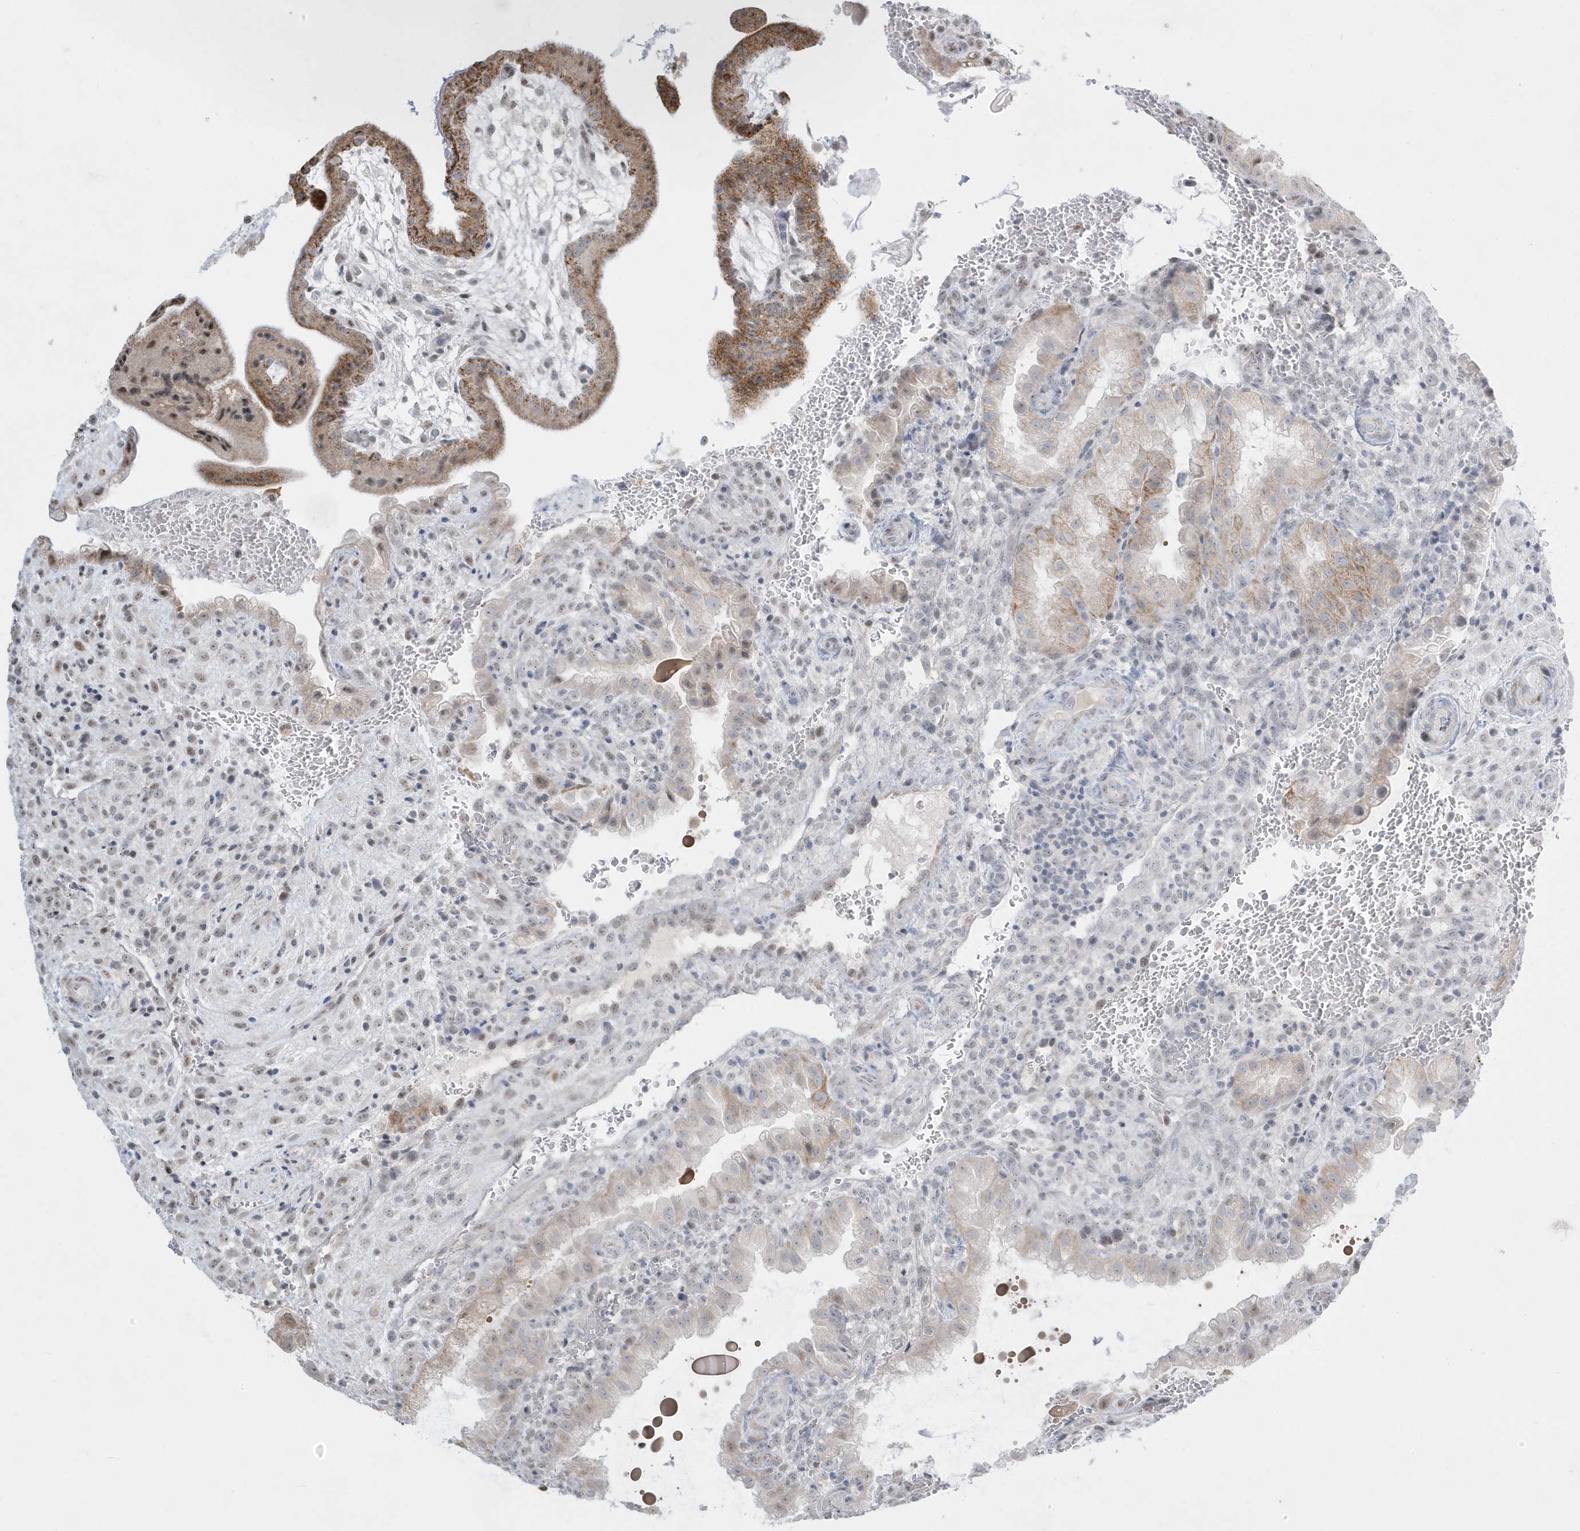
{"staining": {"intensity": "weak", "quantity": ">75%", "location": "nuclear"}, "tissue": "placenta", "cell_type": "Decidual cells", "image_type": "normal", "snomed": [{"axis": "morphology", "description": "Normal tissue, NOS"}, {"axis": "topography", "description": "Placenta"}], "caption": "Benign placenta demonstrates weak nuclear staining in approximately >75% of decidual cells The protein is stained brown, and the nuclei are stained in blue (DAB (3,3'-diaminobenzidine) IHC with brightfield microscopy, high magnification)..", "gene": "FNDC1", "patient": {"sex": "female", "age": 35}}